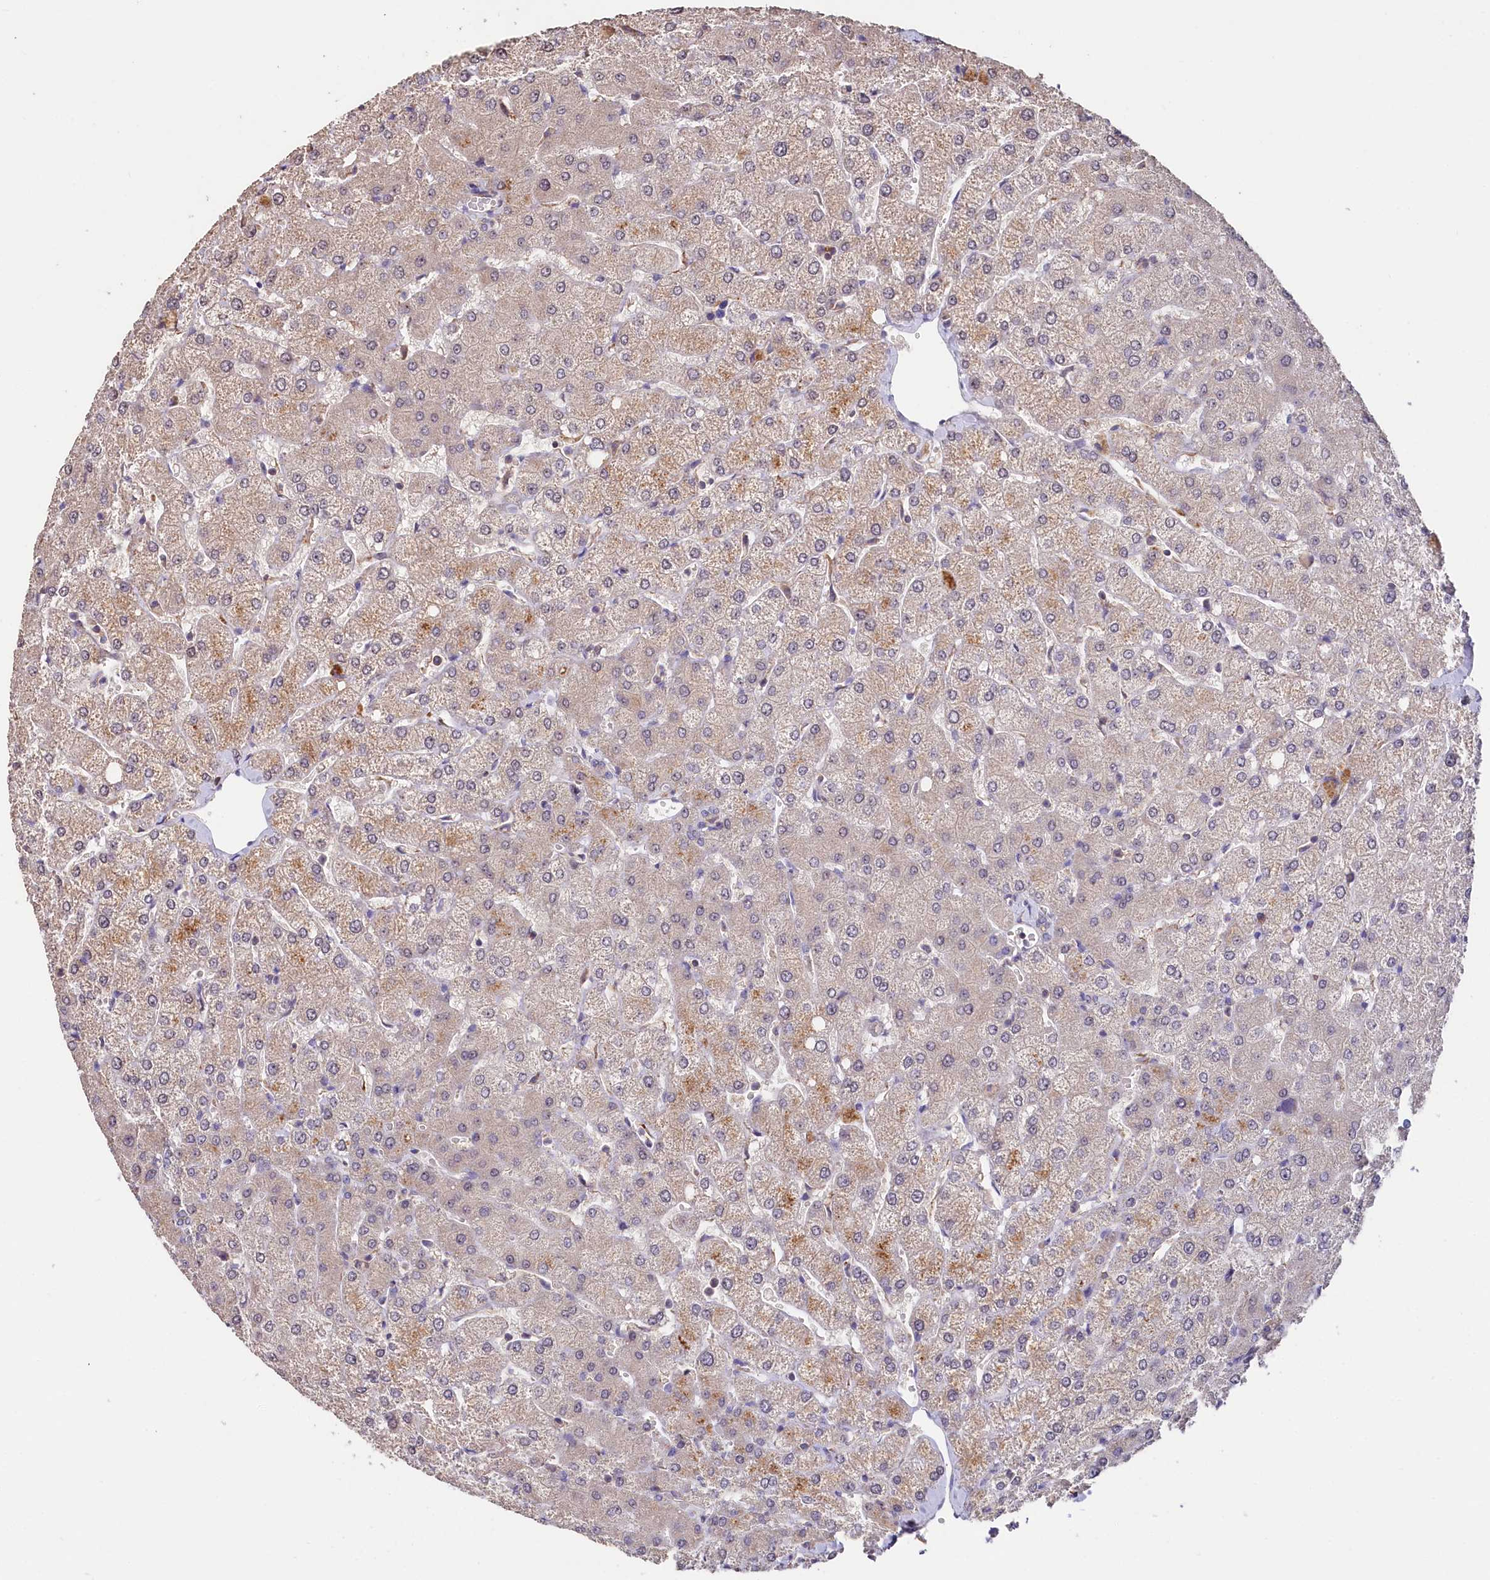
{"staining": {"intensity": "negative", "quantity": "none", "location": "none"}, "tissue": "liver", "cell_type": "Cholangiocytes", "image_type": "normal", "snomed": [{"axis": "morphology", "description": "Normal tissue, NOS"}, {"axis": "topography", "description": "Liver"}], "caption": "Liver stained for a protein using immunohistochemistry (IHC) demonstrates no positivity cholangiocytes.", "gene": "RPUSD3", "patient": {"sex": "female", "age": 54}}